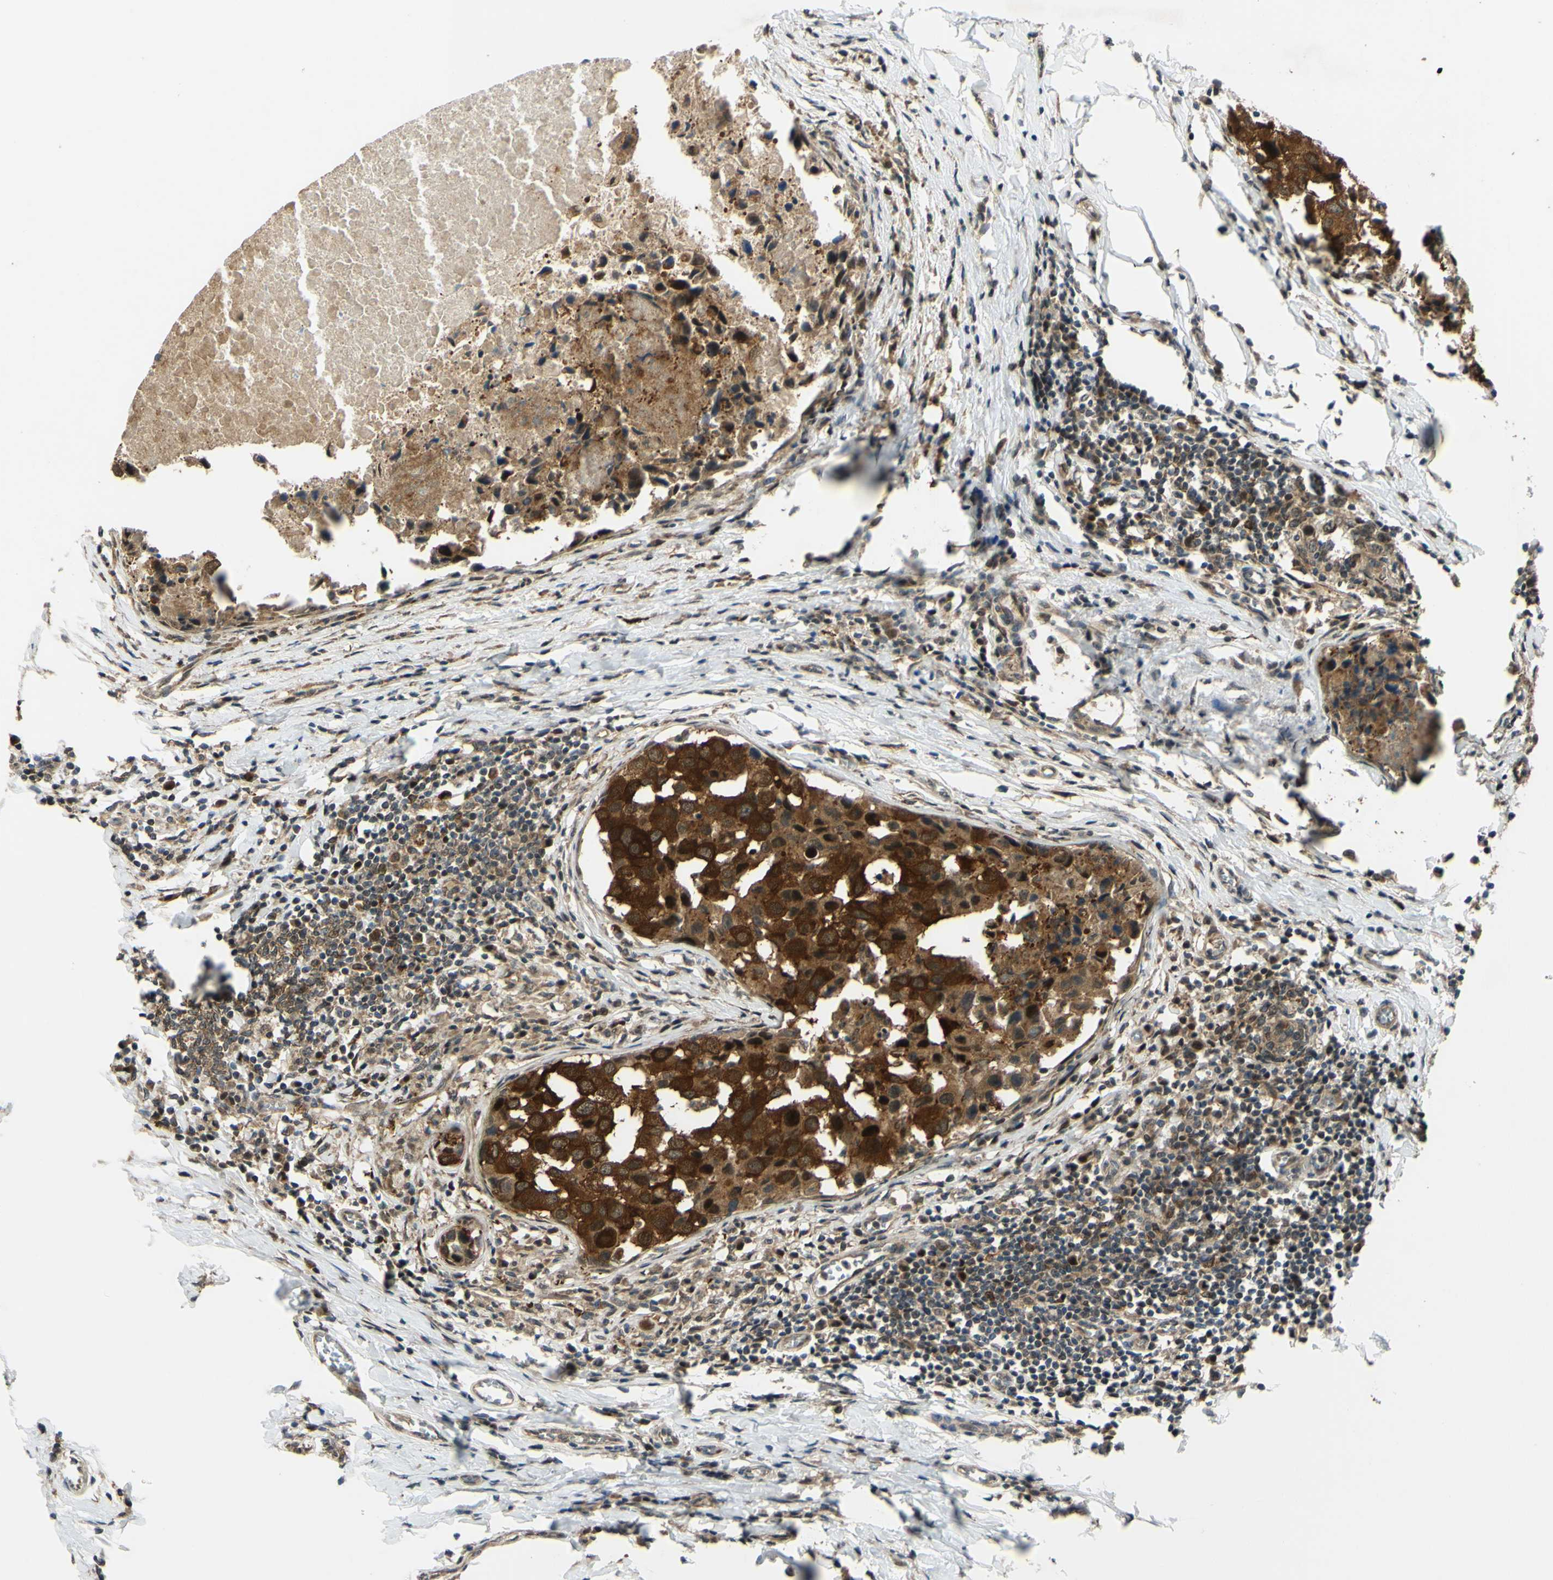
{"staining": {"intensity": "strong", "quantity": ">75%", "location": "cytoplasmic/membranous"}, "tissue": "breast cancer", "cell_type": "Tumor cells", "image_type": "cancer", "snomed": [{"axis": "morphology", "description": "Duct carcinoma"}, {"axis": "topography", "description": "Breast"}], "caption": "This photomicrograph displays IHC staining of invasive ductal carcinoma (breast), with high strong cytoplasmic/membranous expression in about >75% of tumor cells.", "gene": "ABCC8", "patient": {"sex": "female", "age": 27}}